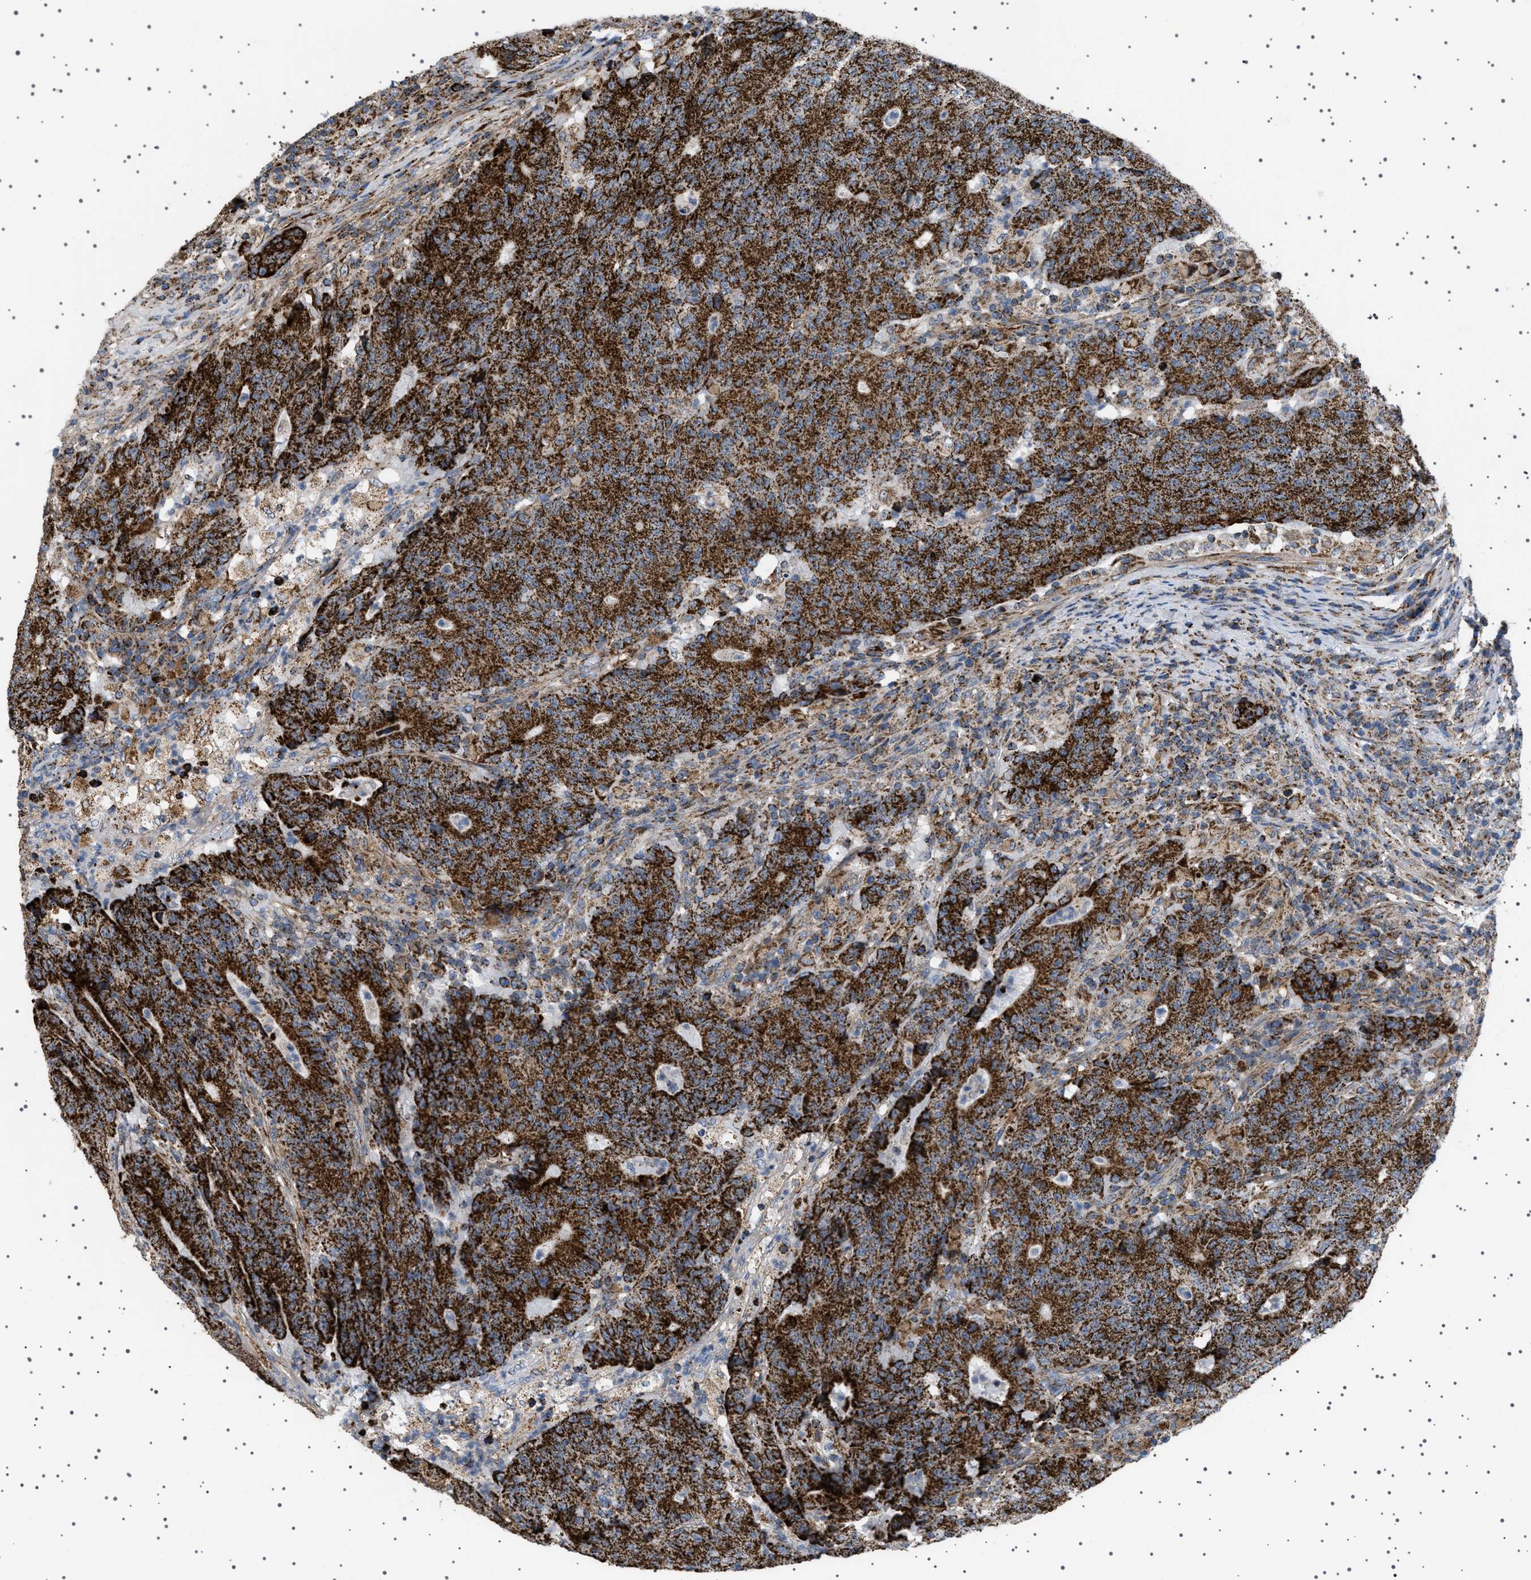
{"staining": {"intensity": "strong", "quantity": ">75%", "location": "cytoplasmic/membranous"}, "tissue": "colorectal cancer", "cell_type": "Tumor cells", "image_type": "cancer", "snomed": [{"axis": "morphology", "description": "Normal tissue, NOS"}, {"axis": "morphology", "description": "Adenocarcinoma, NOS"}, {"axis": "topography", "description": "Colon"}], "caption": "A brown stain shows strong cytoplasmic/membranous staining of a protein in human colorectal cancer tumor cells.", "gene": "UBXN8", "patient": {"sex": "female", "age": 75}}